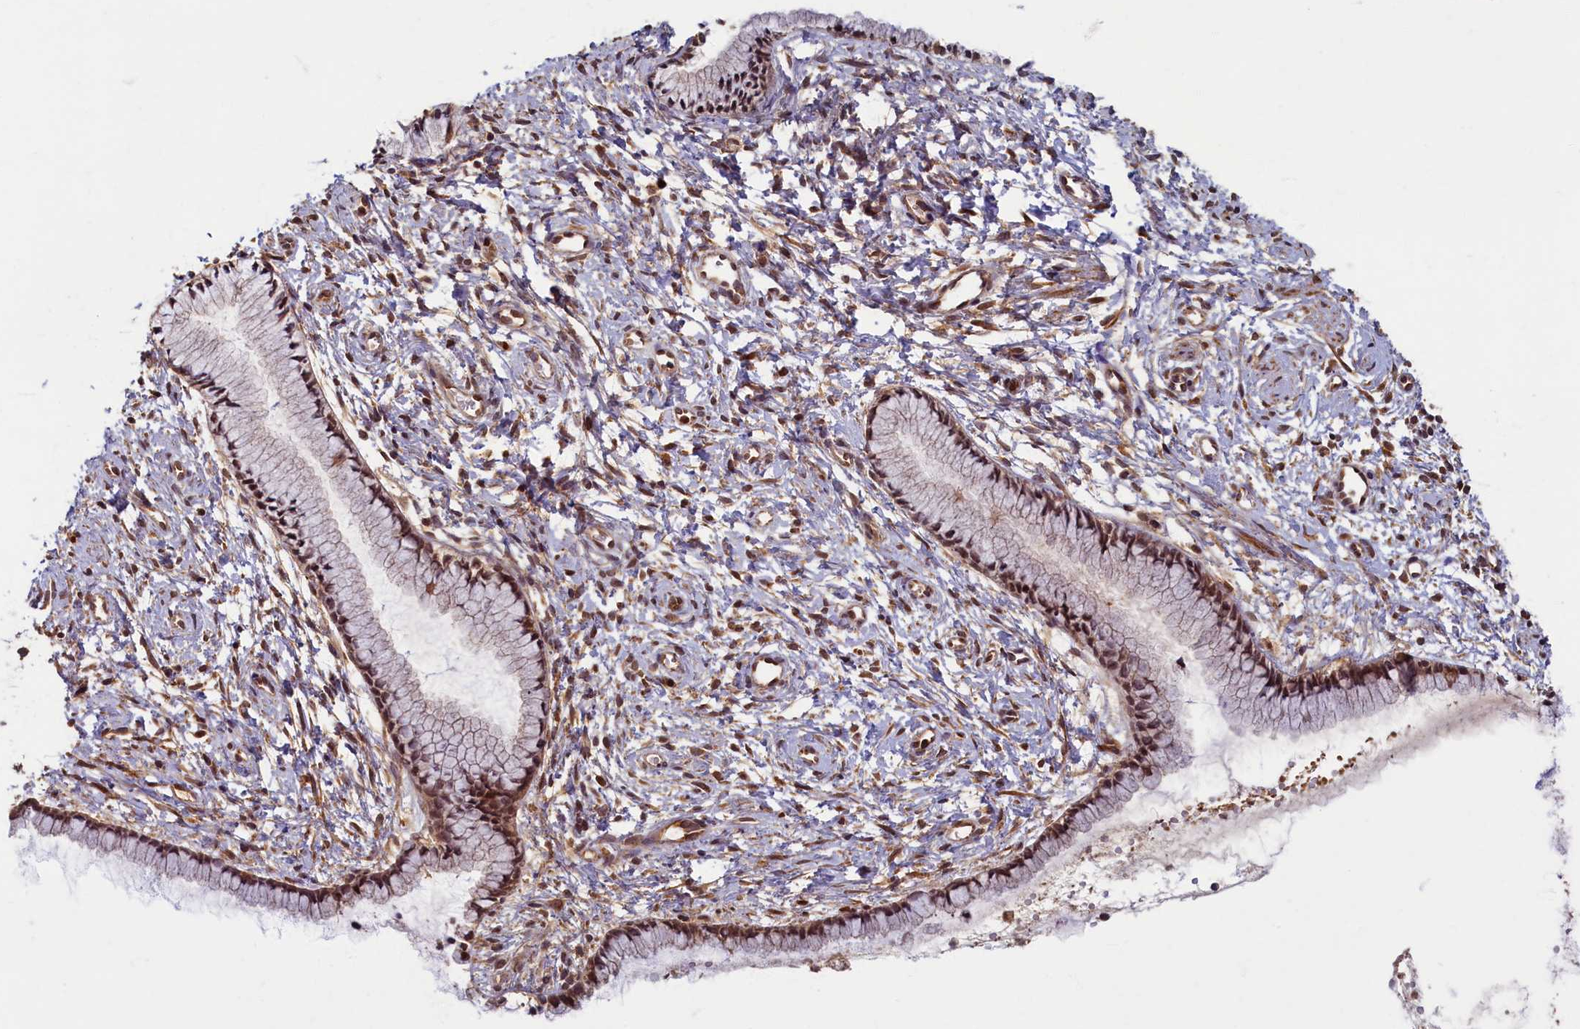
{"staining": {"intensity": "moderate", "quantity": ">75%", "location": "cytoplasmic/membranous,nuclear"}, "tissue": "cervix", "cell_type": "Glandular cells", "image_type": "normal", "snomed": [{"axis": "morphology", "description": "Normal tissue, NOS"}, {"axis": "topography", "description": "Cervix"}], "caption": "Brown immunohistochemical staining in benign cervix exhibits moderate cytoplasmic/membranous,nuclear staining in about >75% of glandular cells.", "gene": "BRCA1", "patient": {"sex": "female", "age": 57}}